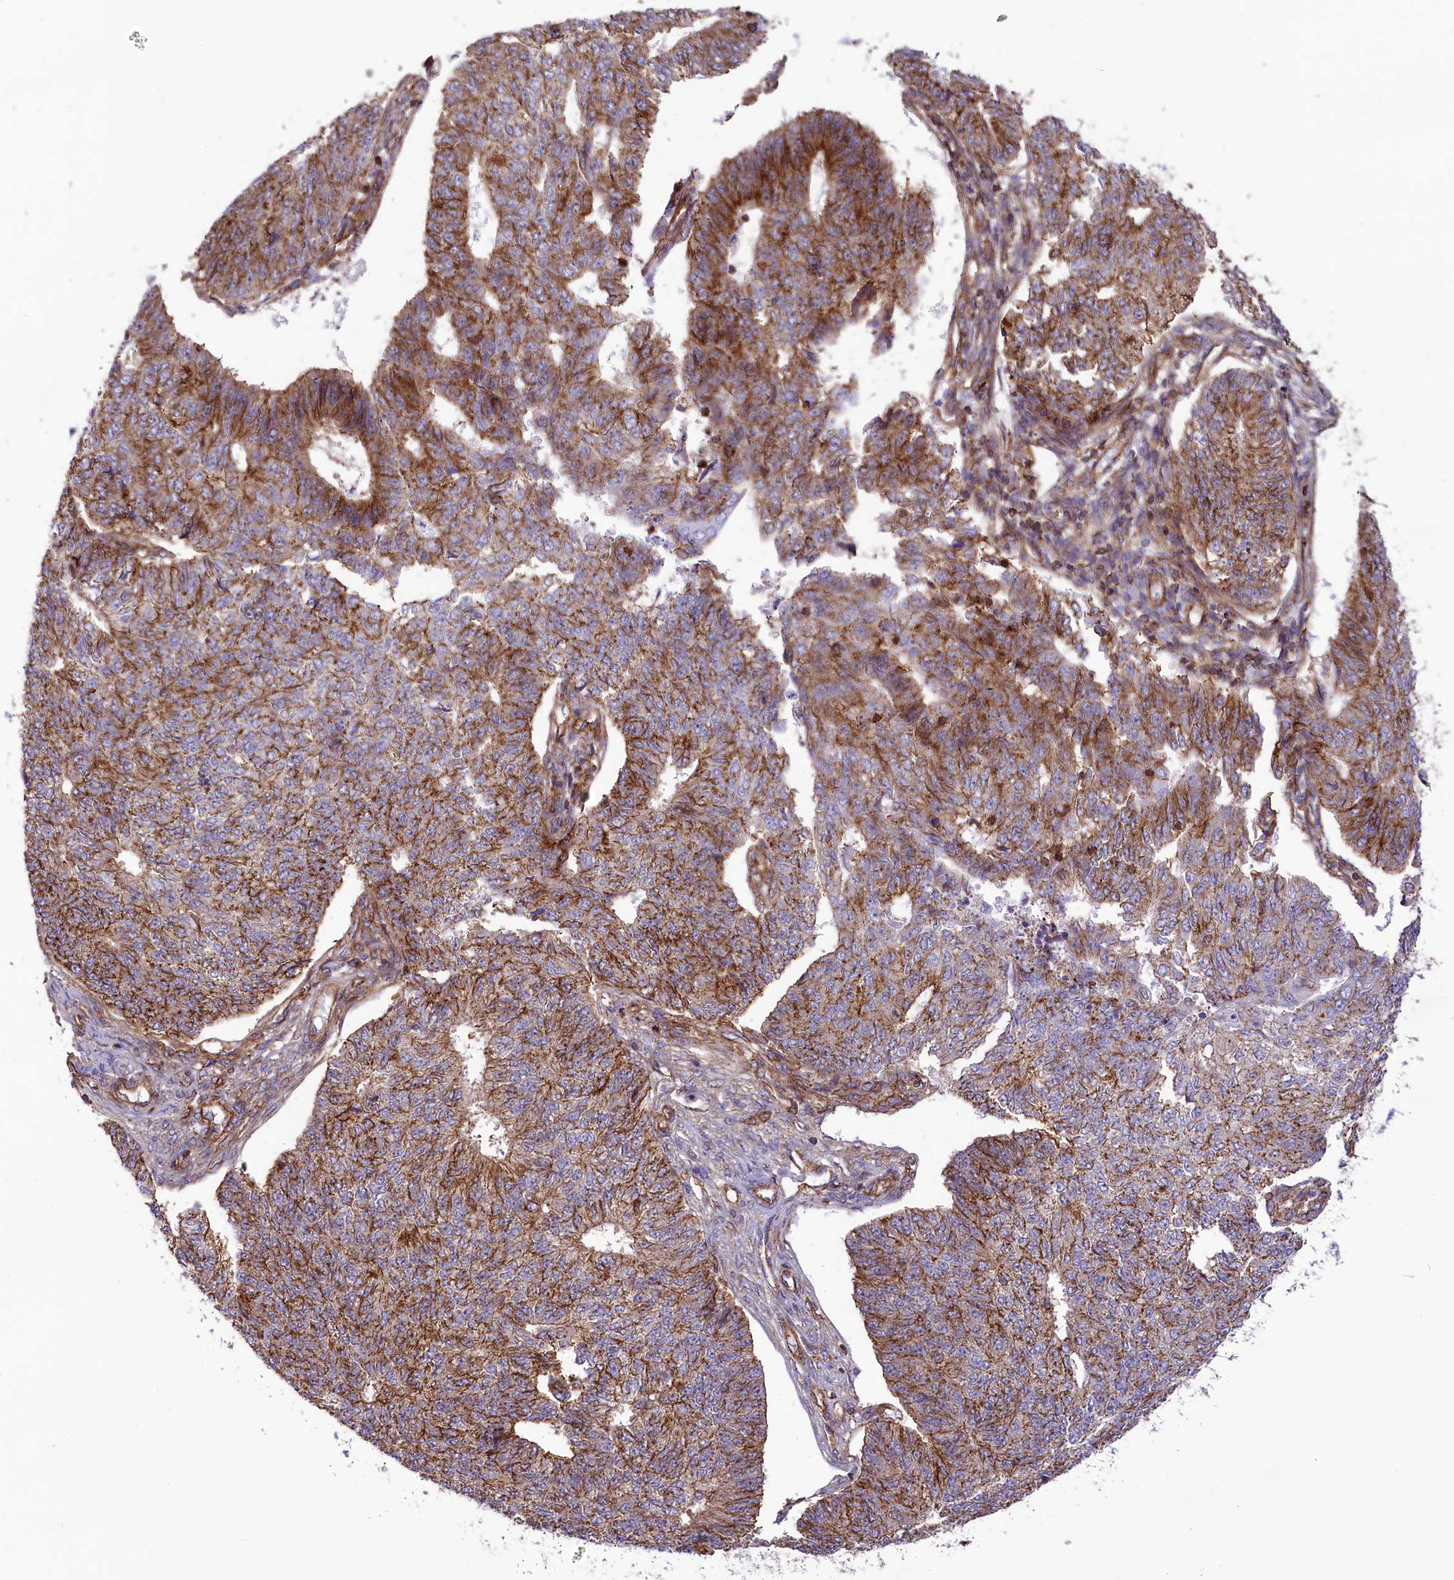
{"staining": {"intensity": "moderate", "quantity": ">75%", "location": "cytoplasmic/membranous"}, "tissue": "endometrial cancer", "cell_type": "Tumor cells", "image_type": "cancer", "snomed": [{"axis": "morphology", "description": "Adenocarcinoma, NOS"}, {"axis": "topography", "description": "Endometrium"}], "caption": "A medium amount of moderate cytoplasmic/membranous staining is present in about >75% of tumor cells in endometrial adenocarcinoma tissue.", "gene": "SEPTIN9", "patient": {"sex": "female", "age": 32}}